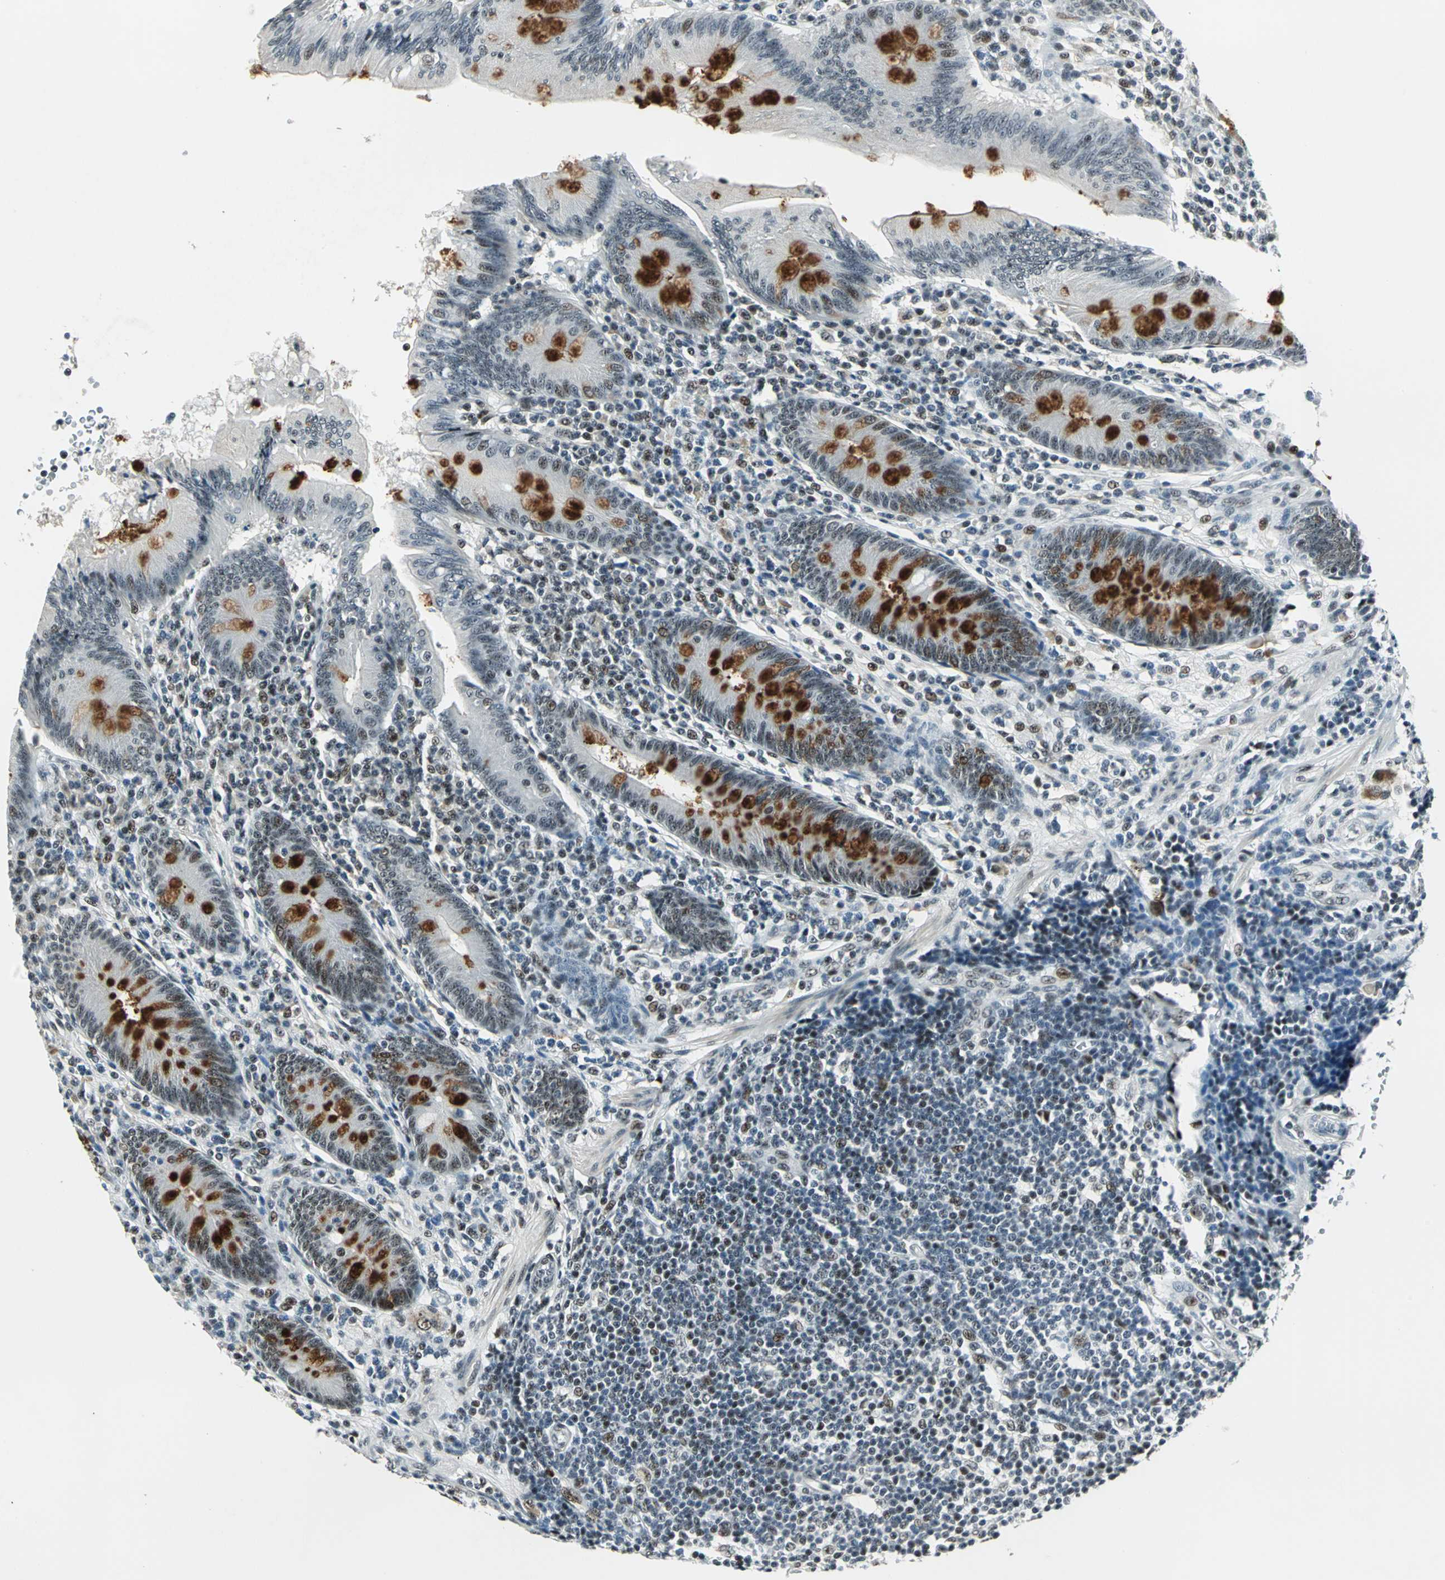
{"staining": {"intensity": "strong", "quantity": ">75%", "location": "cytoplasmic/membranous,nuclear"}, "tissue": "appendix", "cell_type": "Glandular cells", "image_type": "normal", "snomed": [{"axis": "morphology", "description": "Normal tissue, NOS"}, {"axis": "morphology", "description": "Inflammation, NOS"}, {"axis": "topography", "description": "Appendix"}], "caption": "Appendix stained with immunohistochemistry shows strong cytoplasmic/membranous,nuclear expression in approximately >75% of glandular cells.", "gene": "KAT6B", "patient": {"sex": "male", "age": 46}}